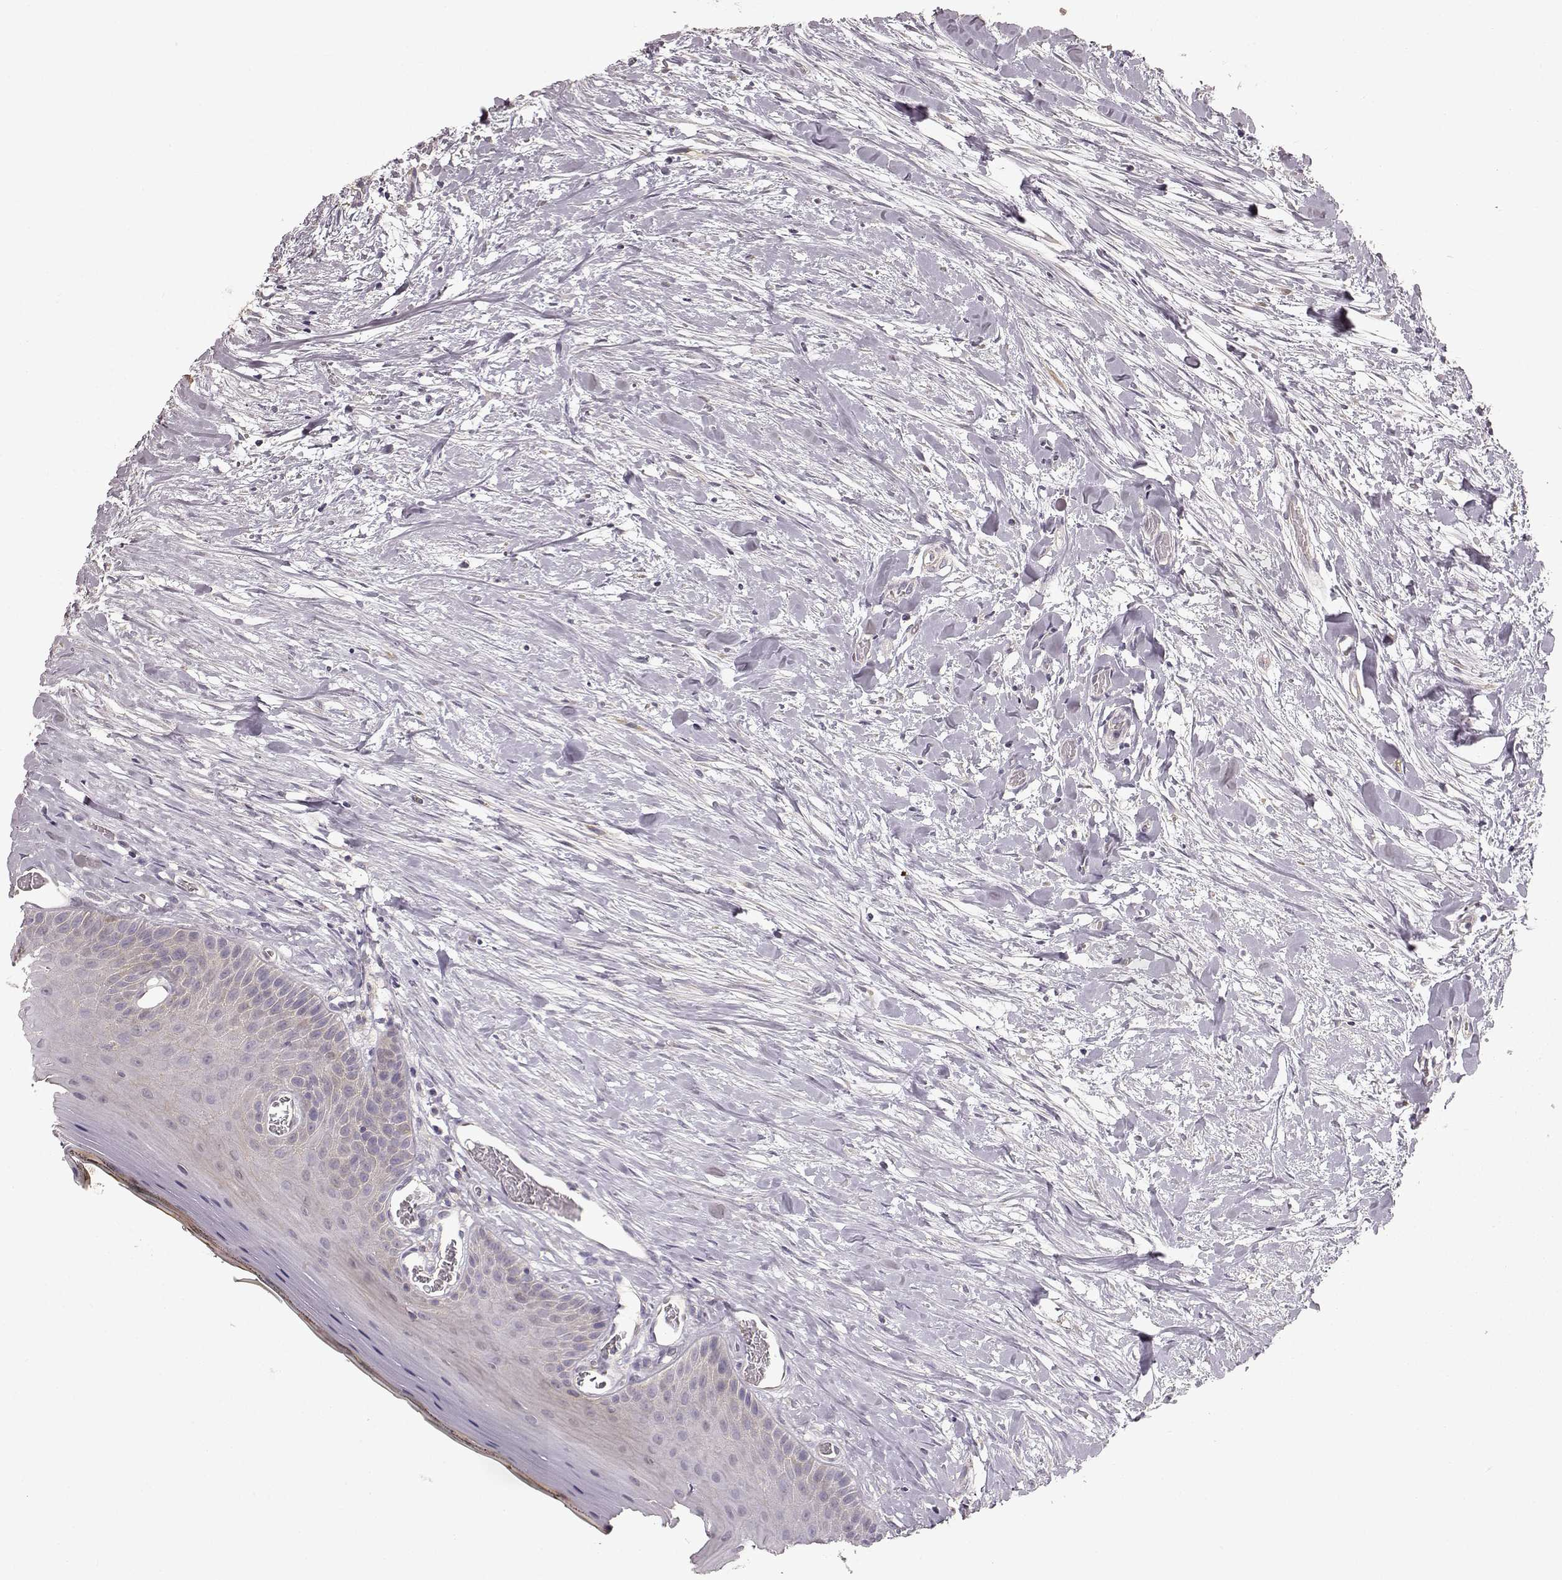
{"staining": {"intensity": "negative", "quantity": "none", "location": "none"}, "tissue": "oral mucosa", "cell_type": "Squamous epithelial cells", "image_type": "normal", "snomed": [{"axis": "morphology", "description": "Normal tissue, NOS"}, {"axis": "topography", "description": "Oral tissue"}], "caption": "Immunohistochemistry (IHC) image of normal oral mucosa stained for a protein (brown), which demonstrates no positivity in squamous epithelial cells. The staining is performed using DAB (3,3'-diaminobenzidine) brown chromogen with nuclei counter-stained in using hematoxylin.", "gene": "ERBB3", "patient": {"sex": "female", "age": 43}}